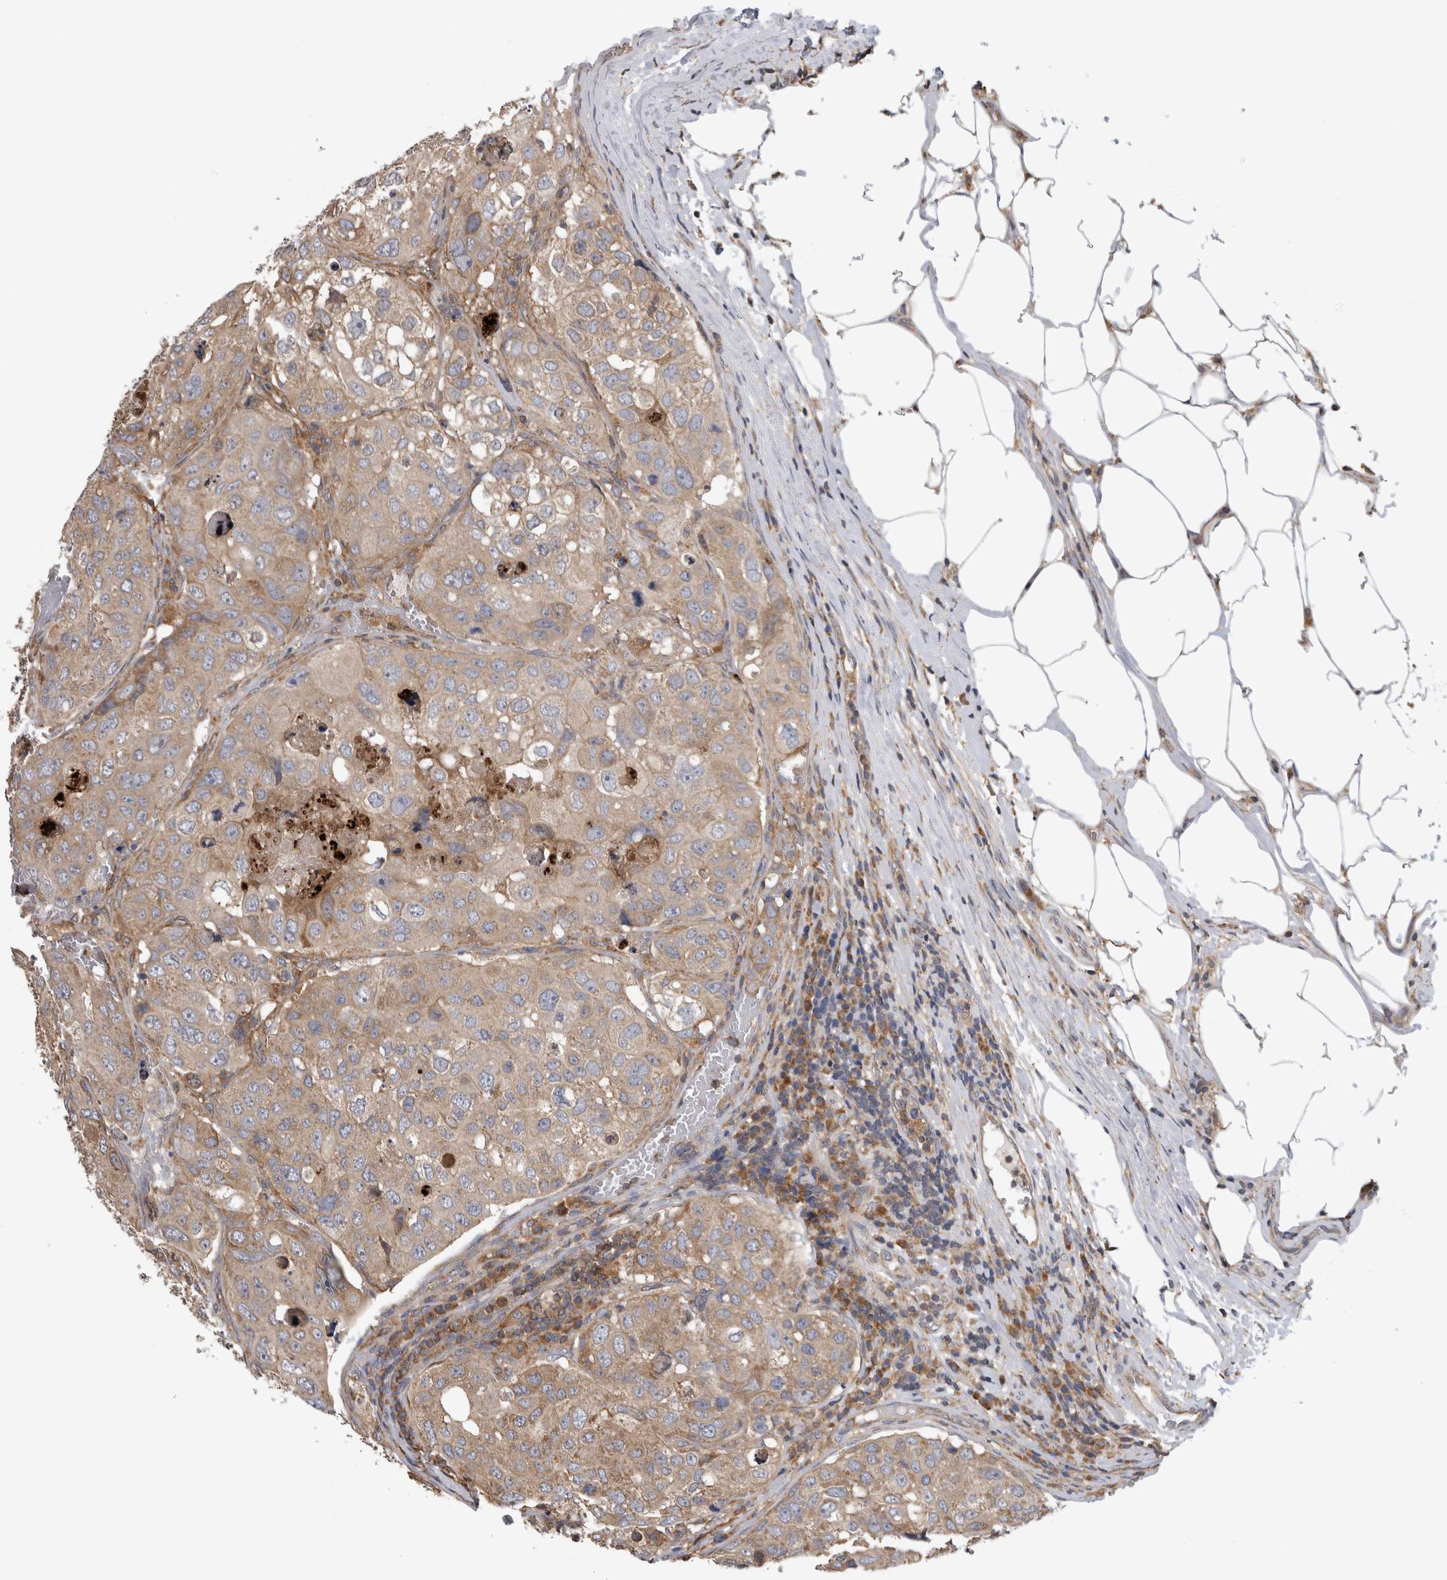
{"staining": {"intensity": "weak", "quantity": ">75%", "location": "cytoplasmic/membranous"}, "tissue": "urothelial cancer", "cell_type": "Tumor cells", "image_type": "cancer", "snomed": [{"axis": "morphology", "description": "Urothelial carcinoma, High grade"}, {"axis": "topography", "description": "Lymph node"}, {"axis": "topography", "description": "Urinary bladder"}], "caption": "A brown stain labels weak cytoplasmic/membranous expression of a protein in human urothelial cancer tumor cells.", "gene": "GRIK2", "patient": {"sex": "male", "age": 51}}